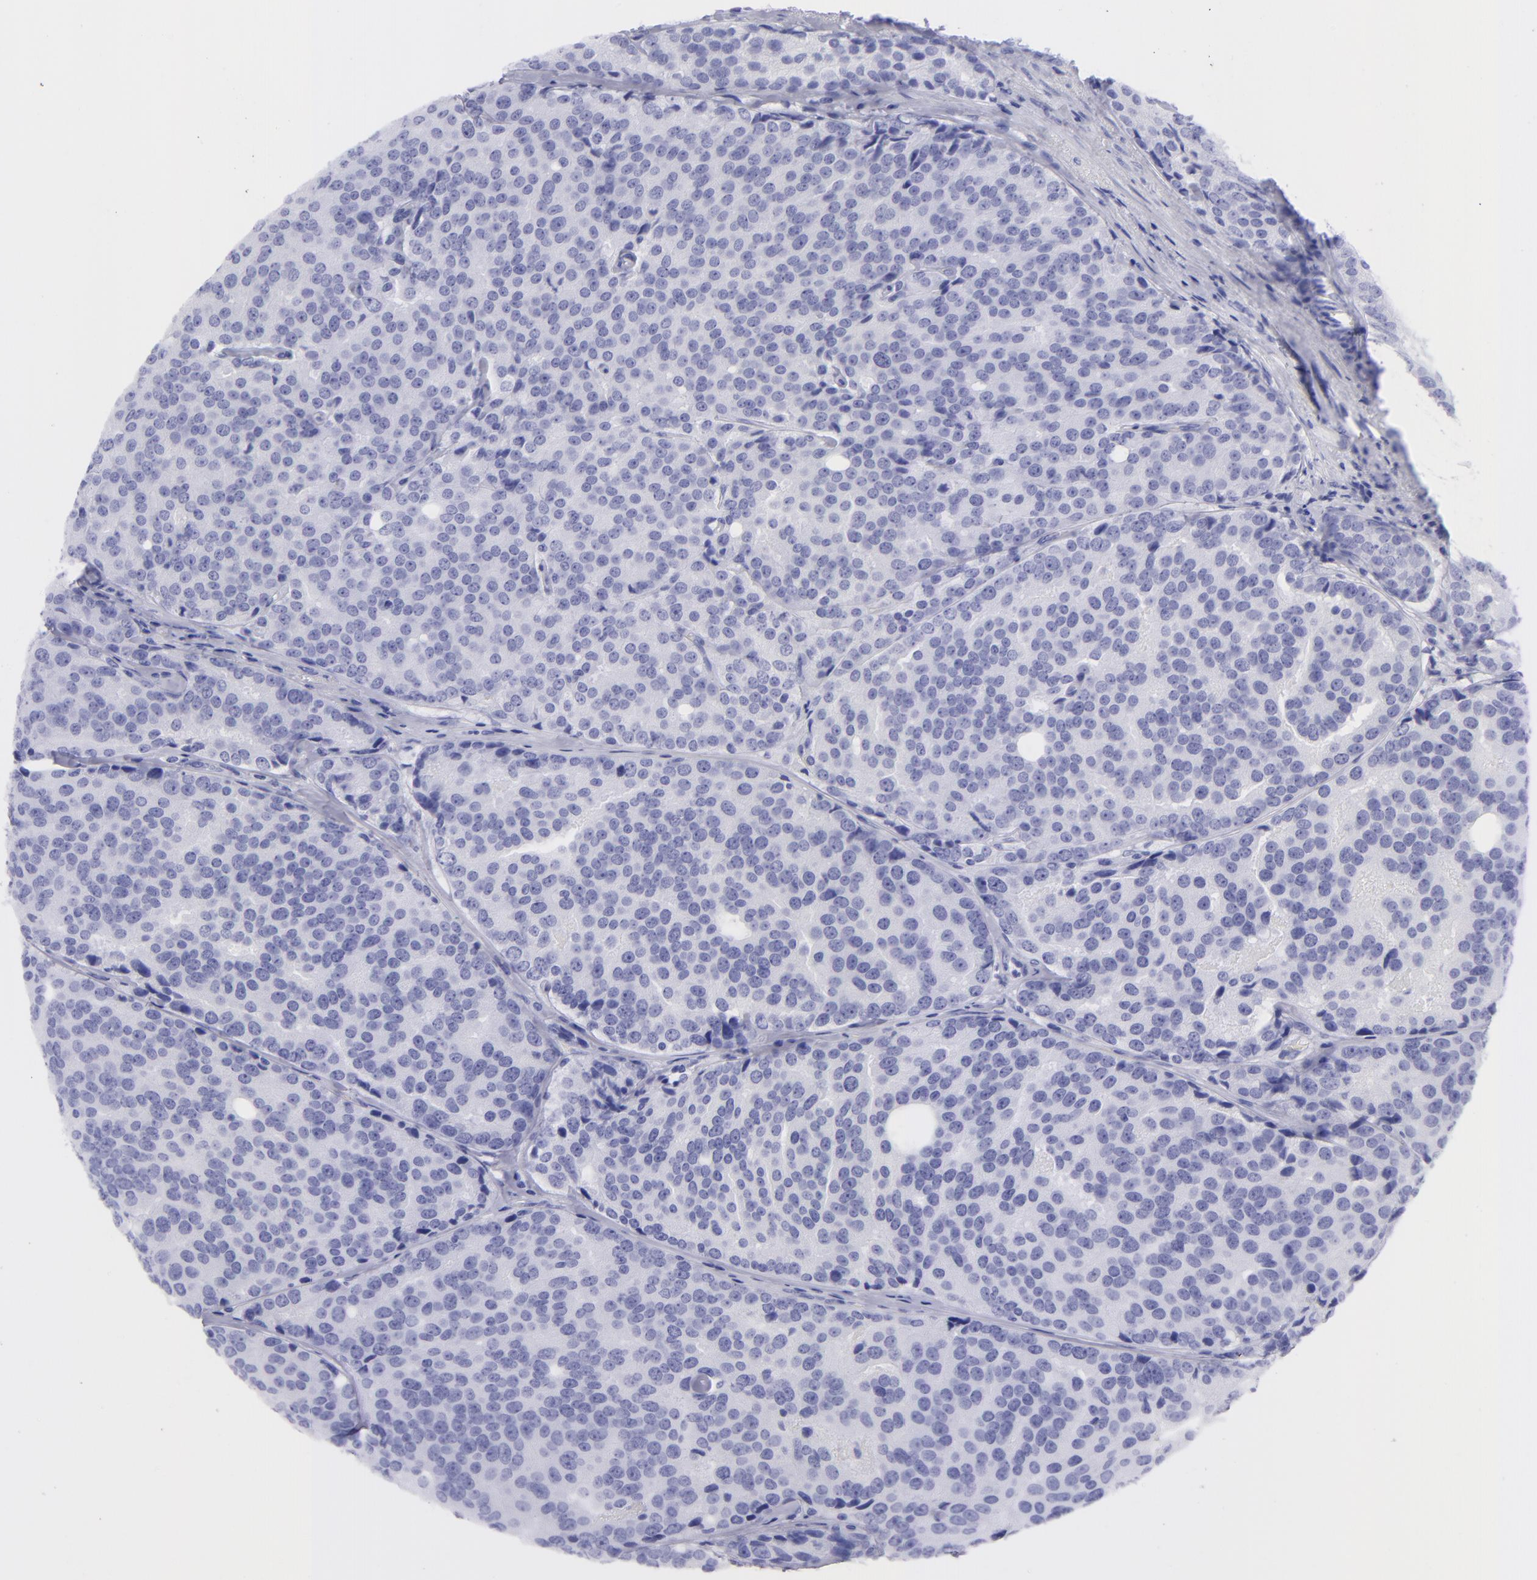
{"staining": {"intensity": "negative", "quantity": "none", "location": "none"}, "tissue": "prostate cancer", "cell_type": "Tumor cells", "image_type": "cancer", "snomed": [{"axis": "morphology", "description": "Adenocarcinoma, High grade"}, {"axis": "topography", "description": "Prostate"}], "caption": "Prostate cancer (high-grade adenocarcinoma) was stained to show a protein in brown. There is no significant positivity in tumor cells.", "gene": "SLC1A2", "patient": {"sex": "male", "age": 64}}